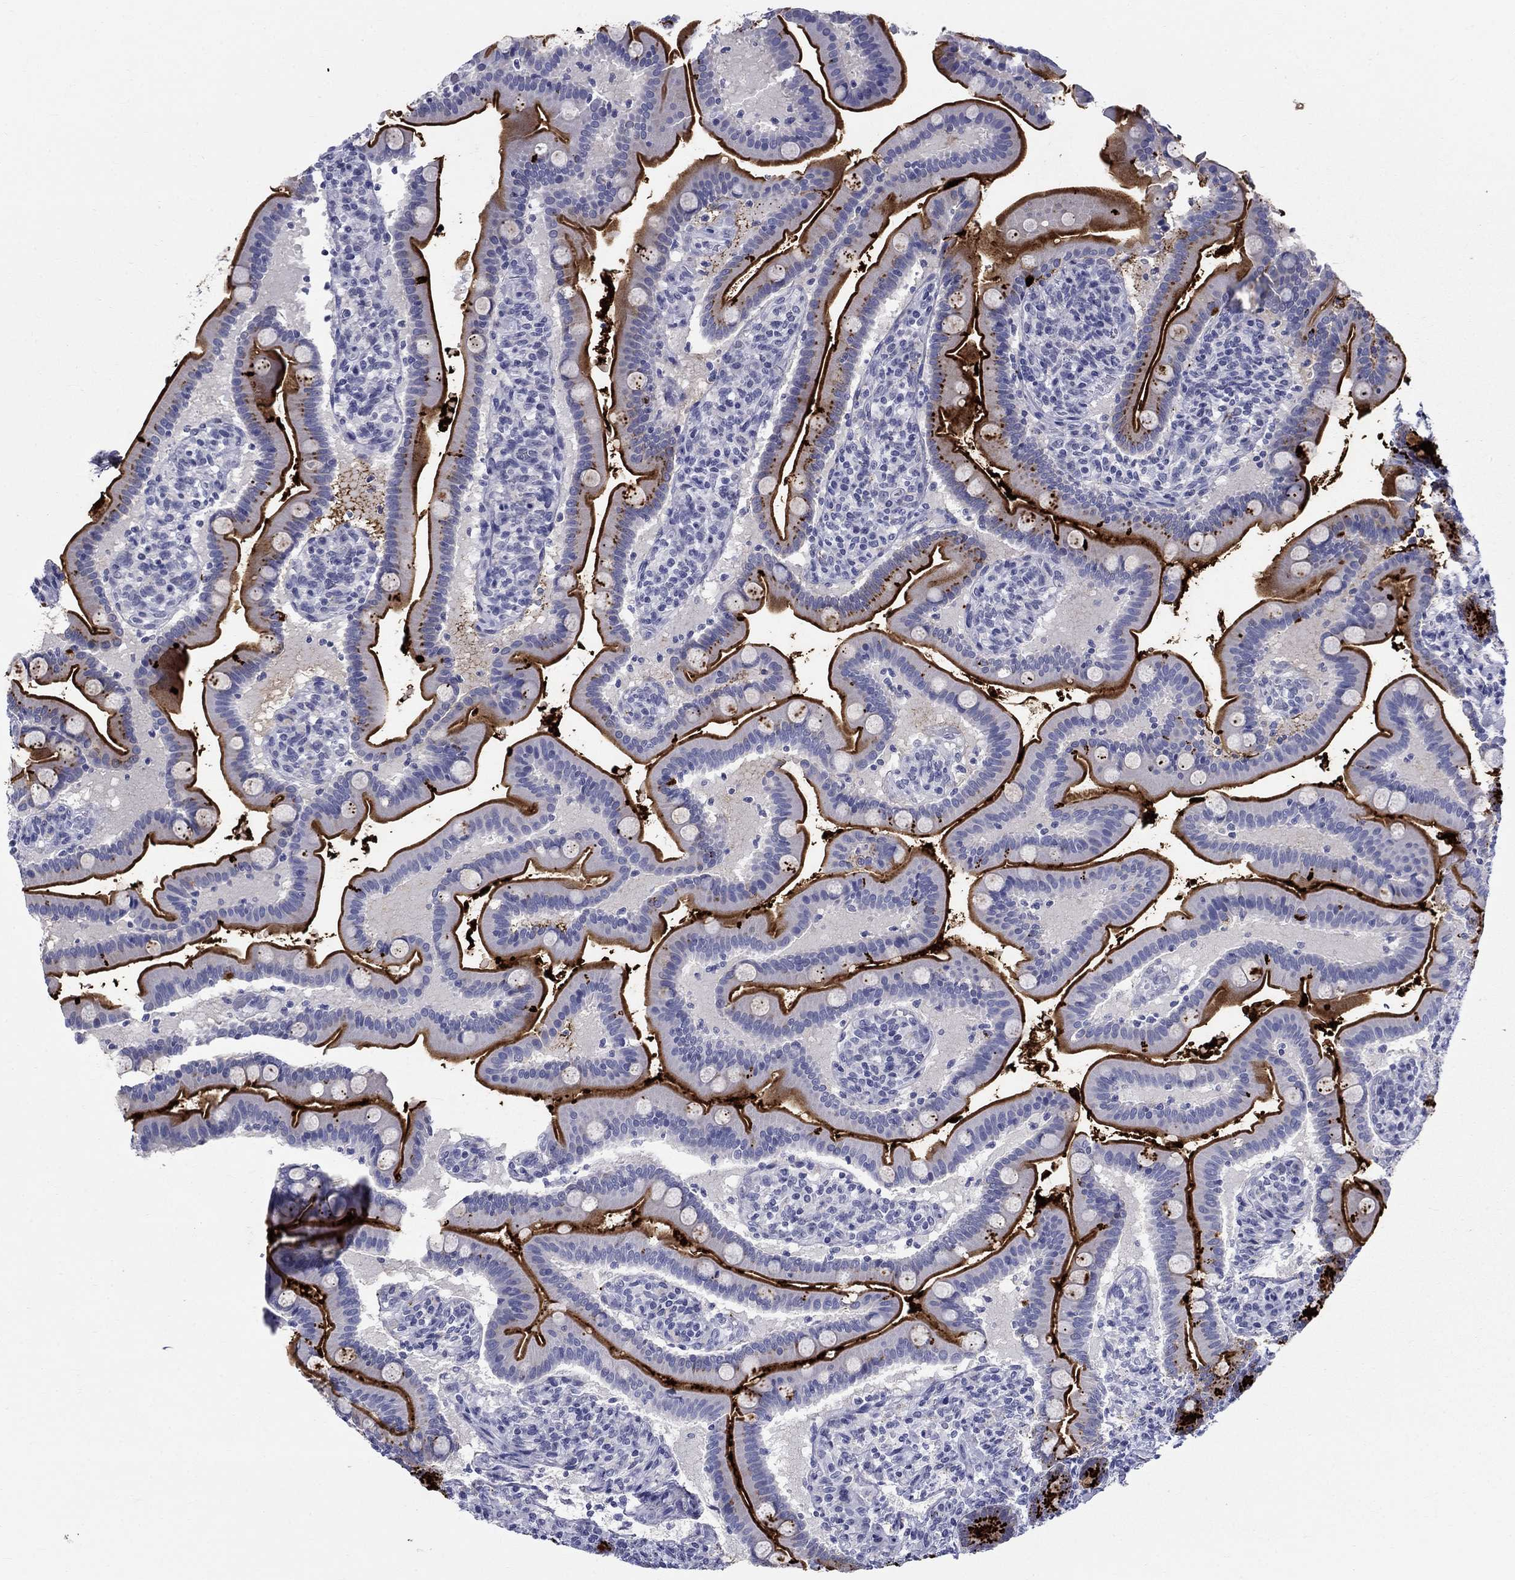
{"staining": {"intensity": "strong", "quantity": ">75%", "location": "cytoplasmic/membranous"}, "tissue": "small intestine", "cell_type": "Glandular cells", "image_type": "normal", "snomed": [{"axis": "morphology", "description": "Normal tissue, NOS"}, {"axis": "topography", "description": "Small intestine"}], "caption": "Immunohistochemical staining of unremarkable small intestine displays >75% levels of strong cytoplasmic/membranous protein staining in about >75% of glandular cells.", "gene": "C4orf19", "patient": {"sex": "male", "age": 66}}